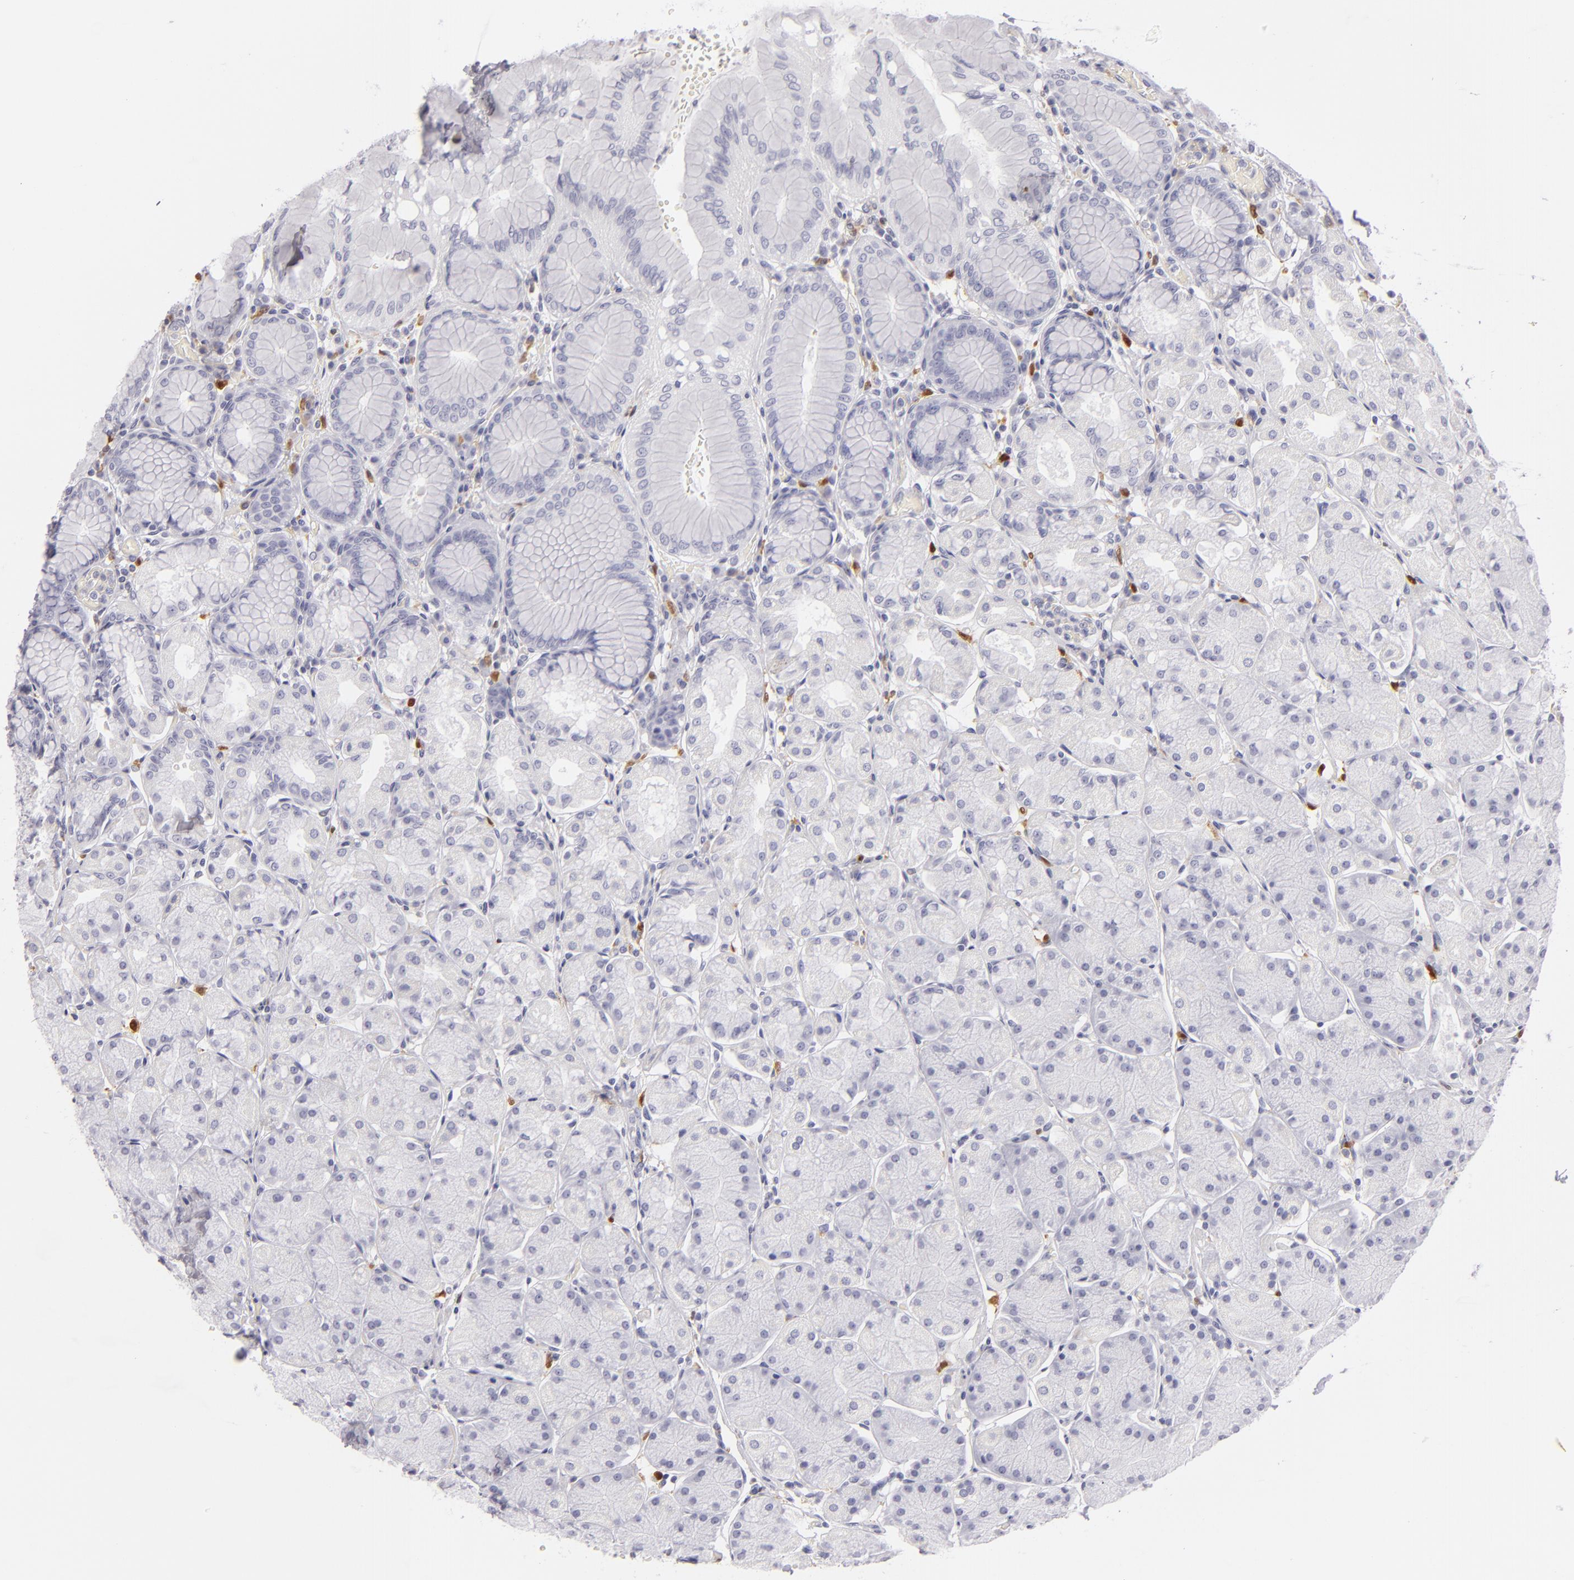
{"staining": {"intensity": "negative", "quantity": "none", "location": "none"}, "tissue": "stomach", "cell_type": "Glandular cells", "image_type": "normal", "snomed": [{"axis": "morphology", "description": "Normal tissue, NOS"}, {"axis": "topography", "description": "Stomach, upper"}, {"axis": "topography", "description": "Stomach"}], "caption": "Immunohistochemistry (IHC) image of benign stomach: stomach stained with DAB shows no significant protein expression in glandular cells. (Immunohistochemistry (IHC), brightfield microscopy, high magnification).", "gene": "F13A1", "patient": {"sex": "male", "age": 76}}